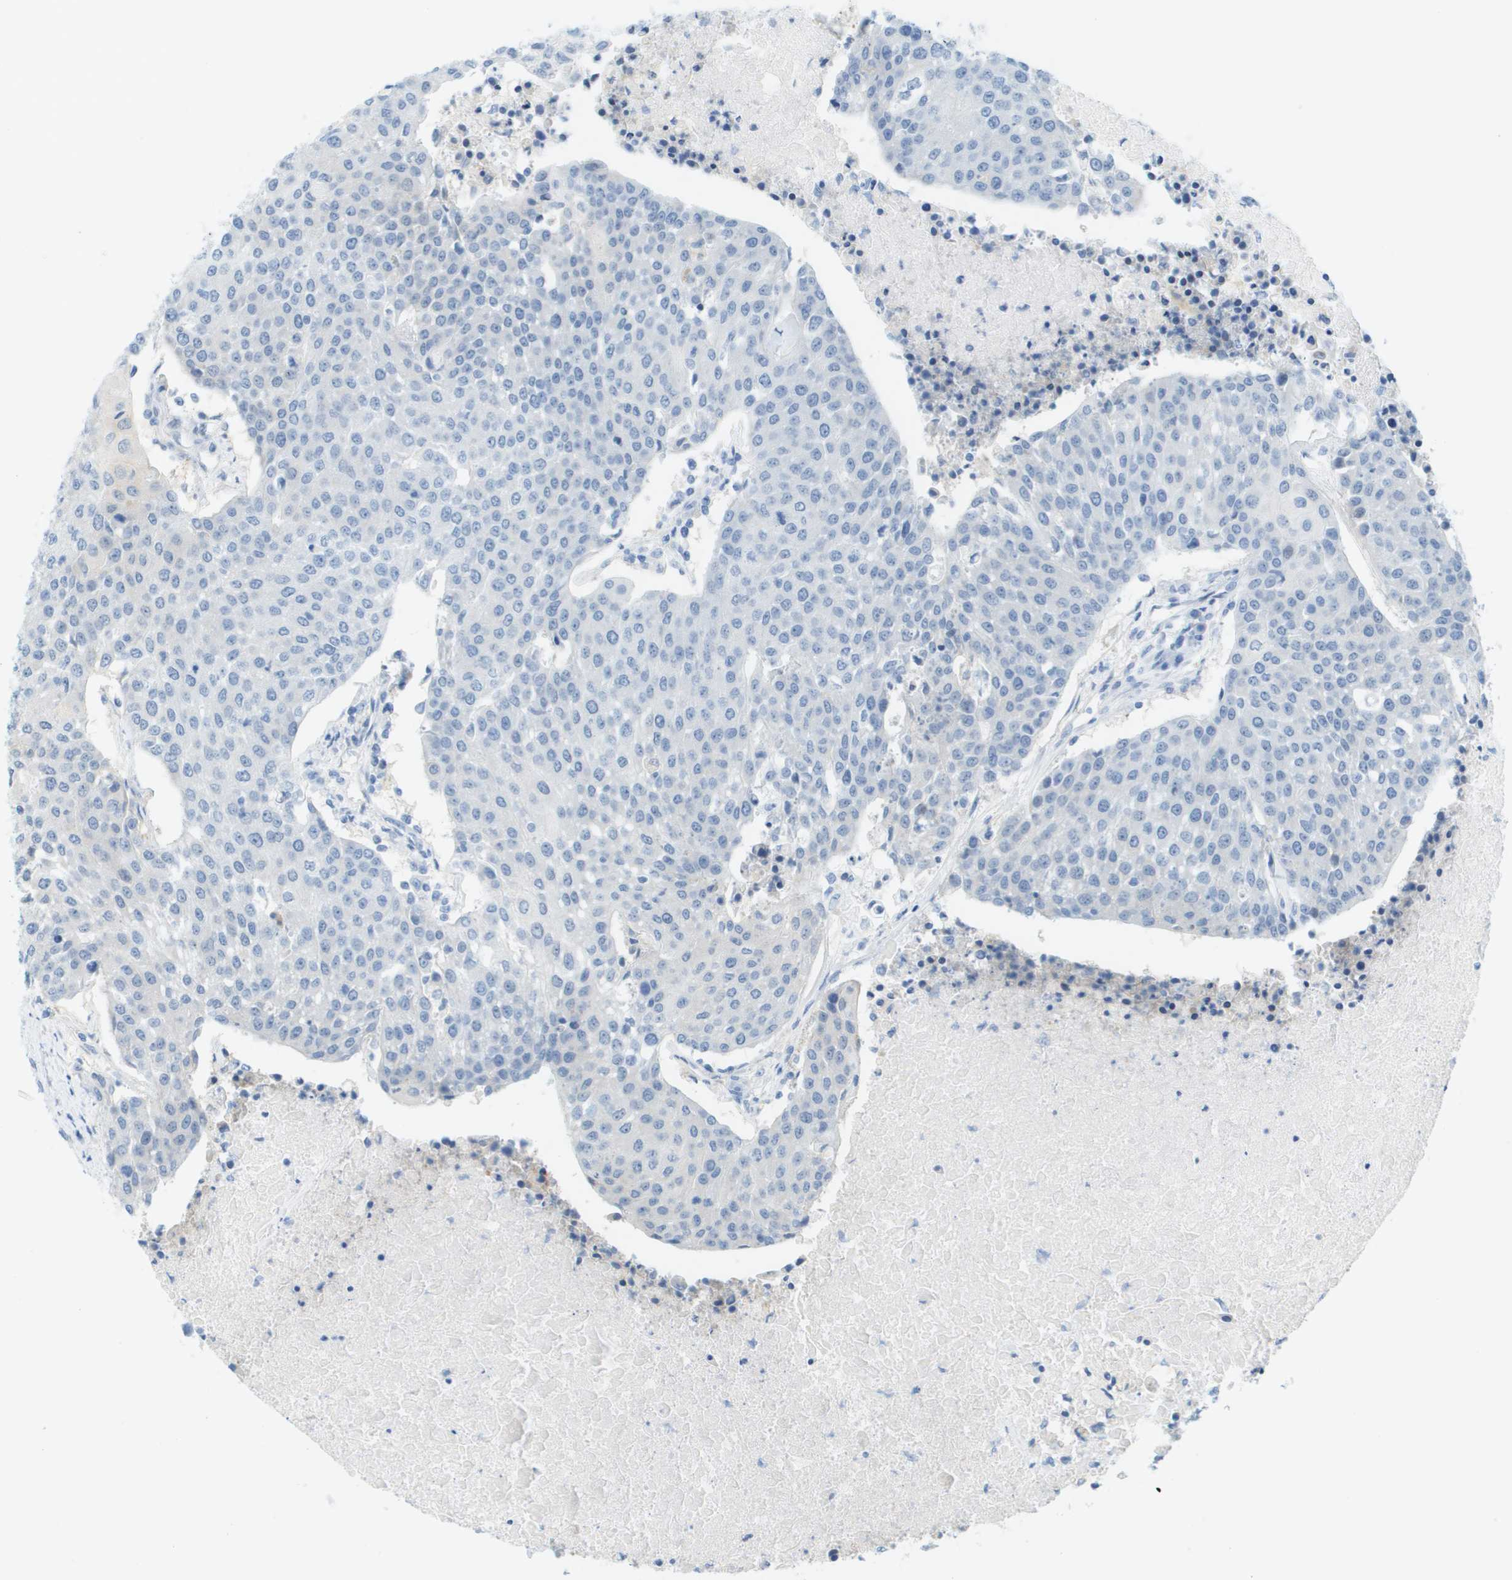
{"staining": {"intensity": "negative", "quantity": "none", "location": "none"}, "tissue": "urothelial cancer", "cell_type": "Tumor cells", "image_type": "cancer", "snomed": [{"axis": "morphology", "description": "Urothelial carcinoma, High grade"}, {"axis": "topography", "description": "Urinary bladder"}], "caption": "DAB (3,3'-diaminobenzidine) immunohistochemical staining of human high-grade urothelial carcinoma reveals no significant positivity in tumor cells. (Stains: DAB (3,3'-diaminobenzidine) immunohistochemistry (IHC) with hematoxylin counter stain, Microscopy: brightfield microscopy at high magnification).", "gene": "CUL9", "patient": {"sex": "female", "age": 85}}